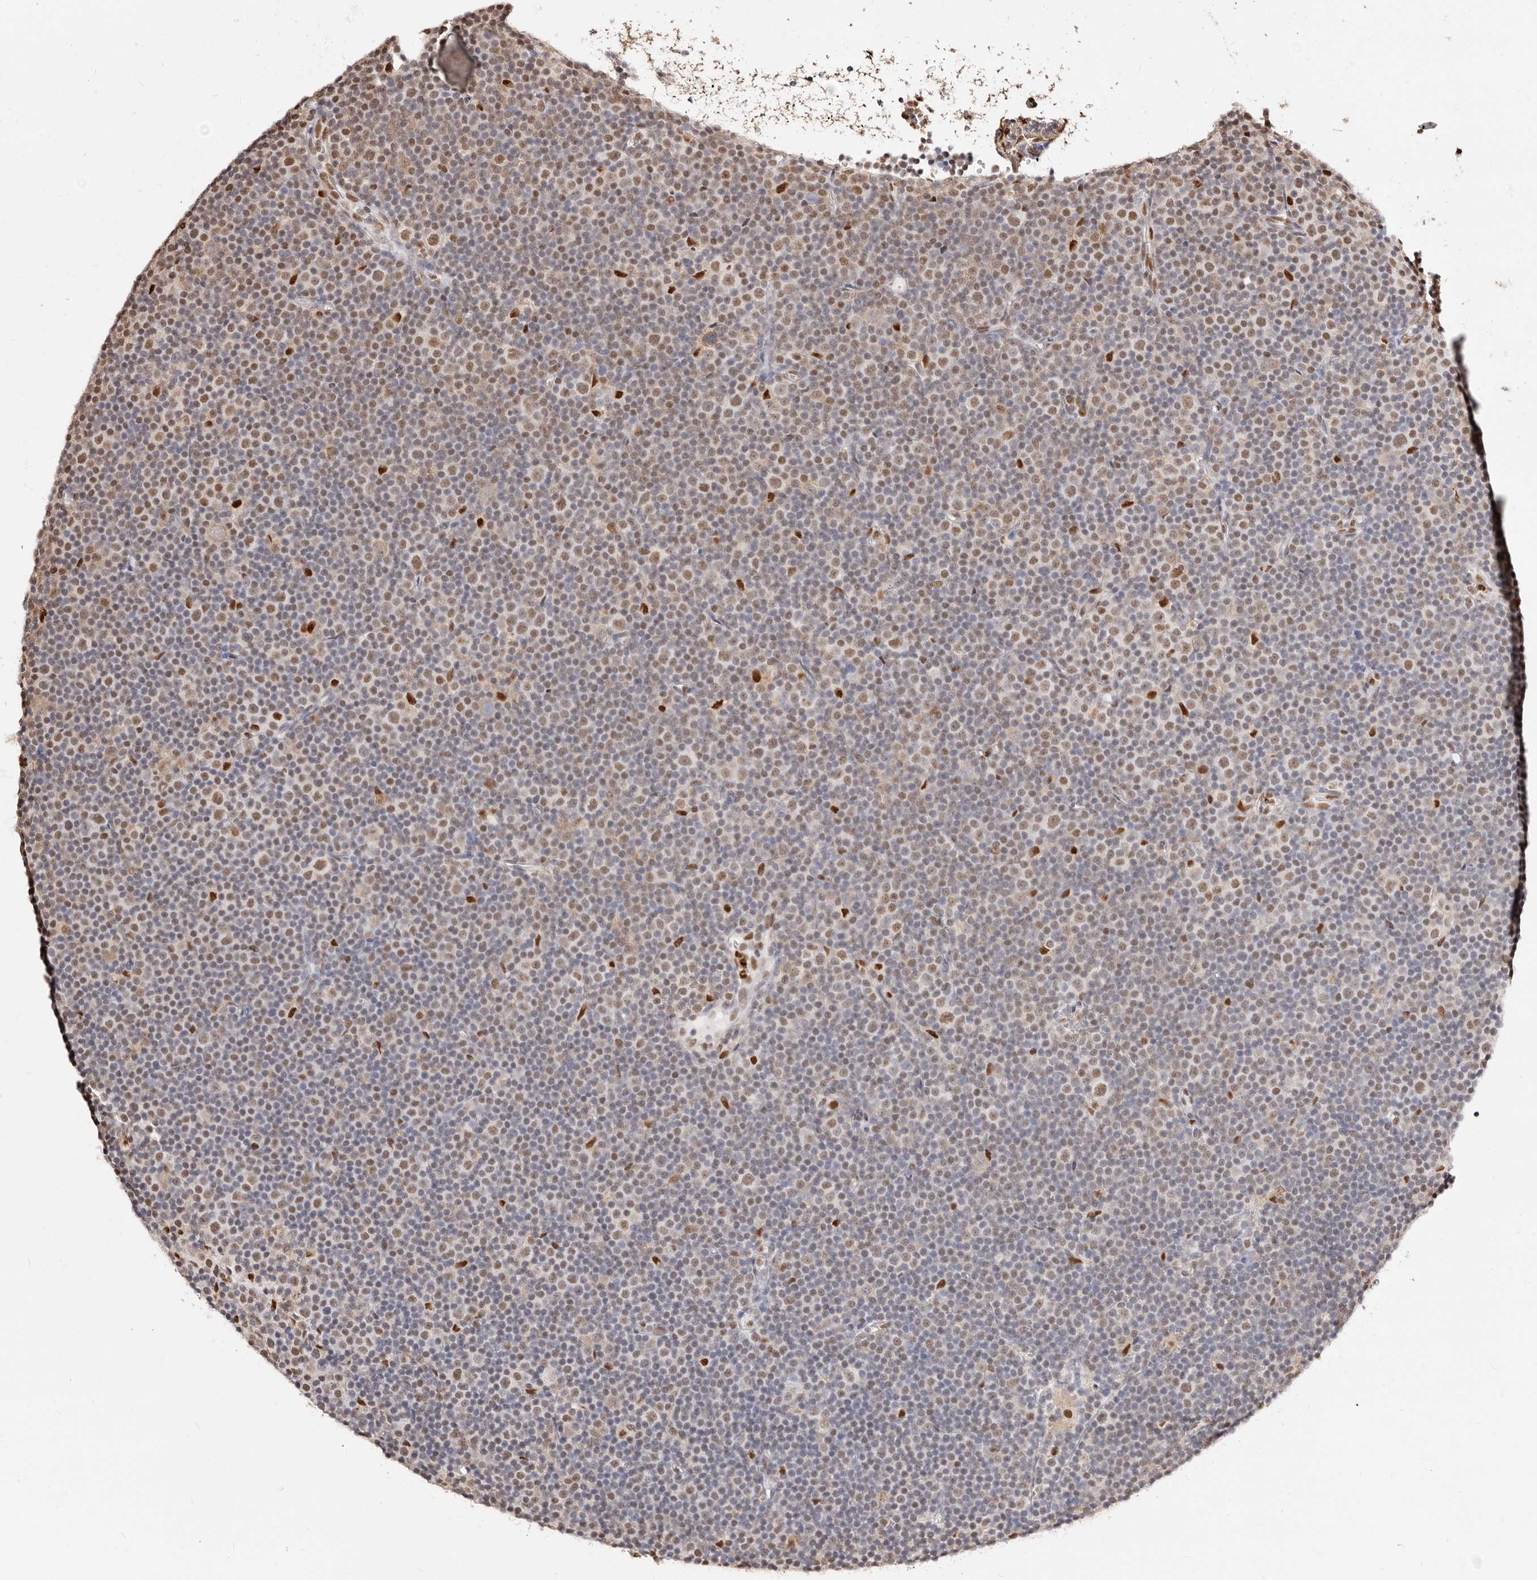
{"staining": {"intensity": "moderate", "quantity": ">75%", "location": "nuclear"}, "tissue": "lymphoma", "cell_type": "Tumor cells", "image_type": "cancer", "snomed": [{"axis": "morphology", "description": "Malignant lymphoma, non-Hodgkin's type, Low grade"}, {"axis": "topography", "description": "Lymph node"}], "caption": "Immunohistochemistry of human malignant lymphoma, non-Hodgkin's type (low-grade) exhibits medium levels of moderate nuclear staining in approximately >75% of tumor cells.", "gene": "TKT", "patient": {"sex": "female", "age": 67}}